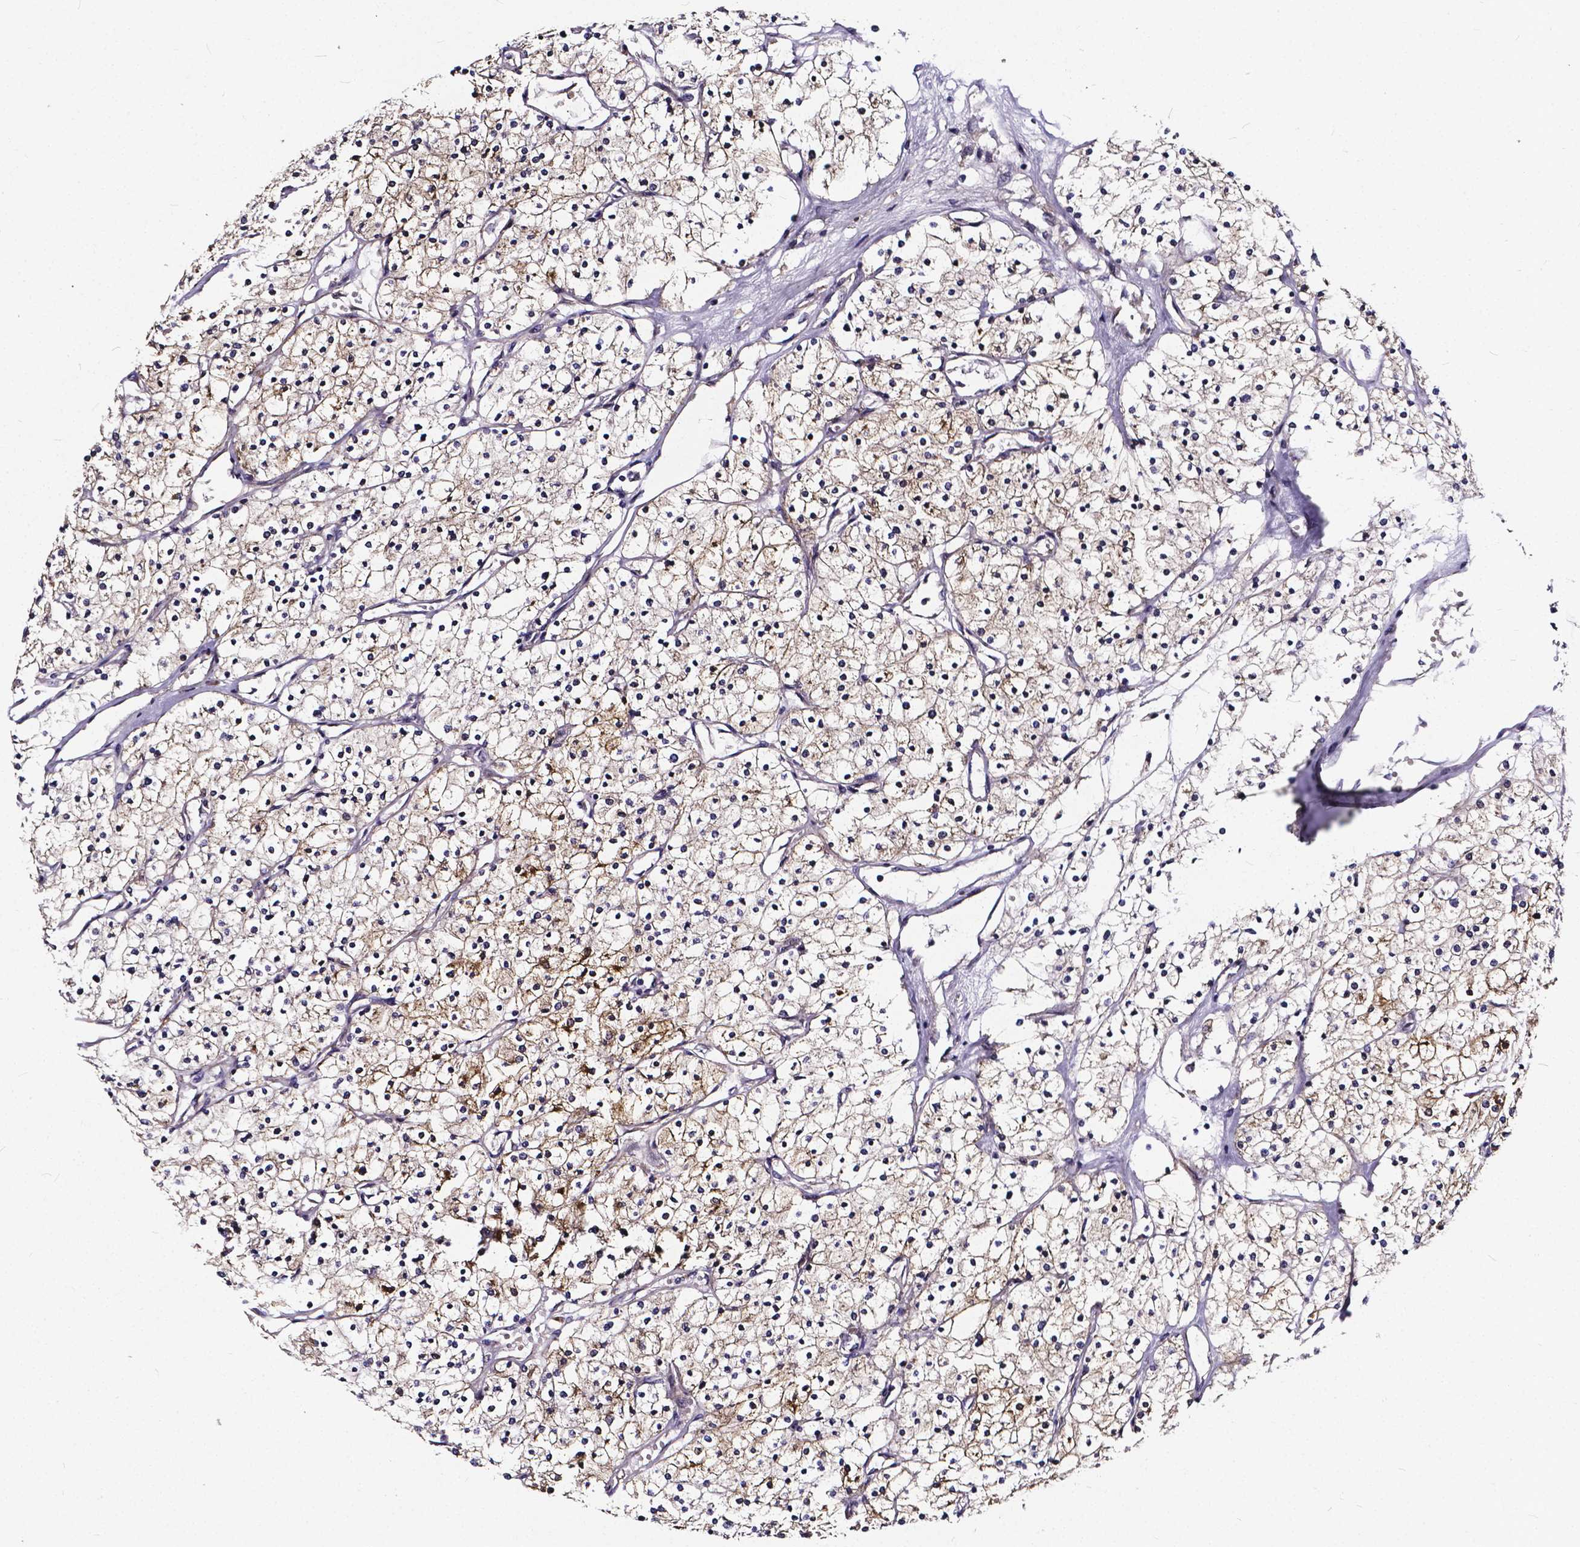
{"staining": {"intensity": "moderate", "quantity": "25%-75%", "location": "cytoplasmic/membranous,nuclear"}, "tissue": "renal cancer", "cell_type": "Tumor cells", "image_type": "cancer", "snomed": [{"axis": "morphology", "description": "Adenocarcinoma, NOS"}, {"axis": "topography", "description": "Kidney"}], "caption": "Protein staining demonstrates moderate cytoplasmic/membranous and nuclear positivity in about 25%-75% of tumor cells in renal cancer (adenocarcinoma).", "gene": "SOWAHA", "patient": {"sex": "male", "age": 80}}